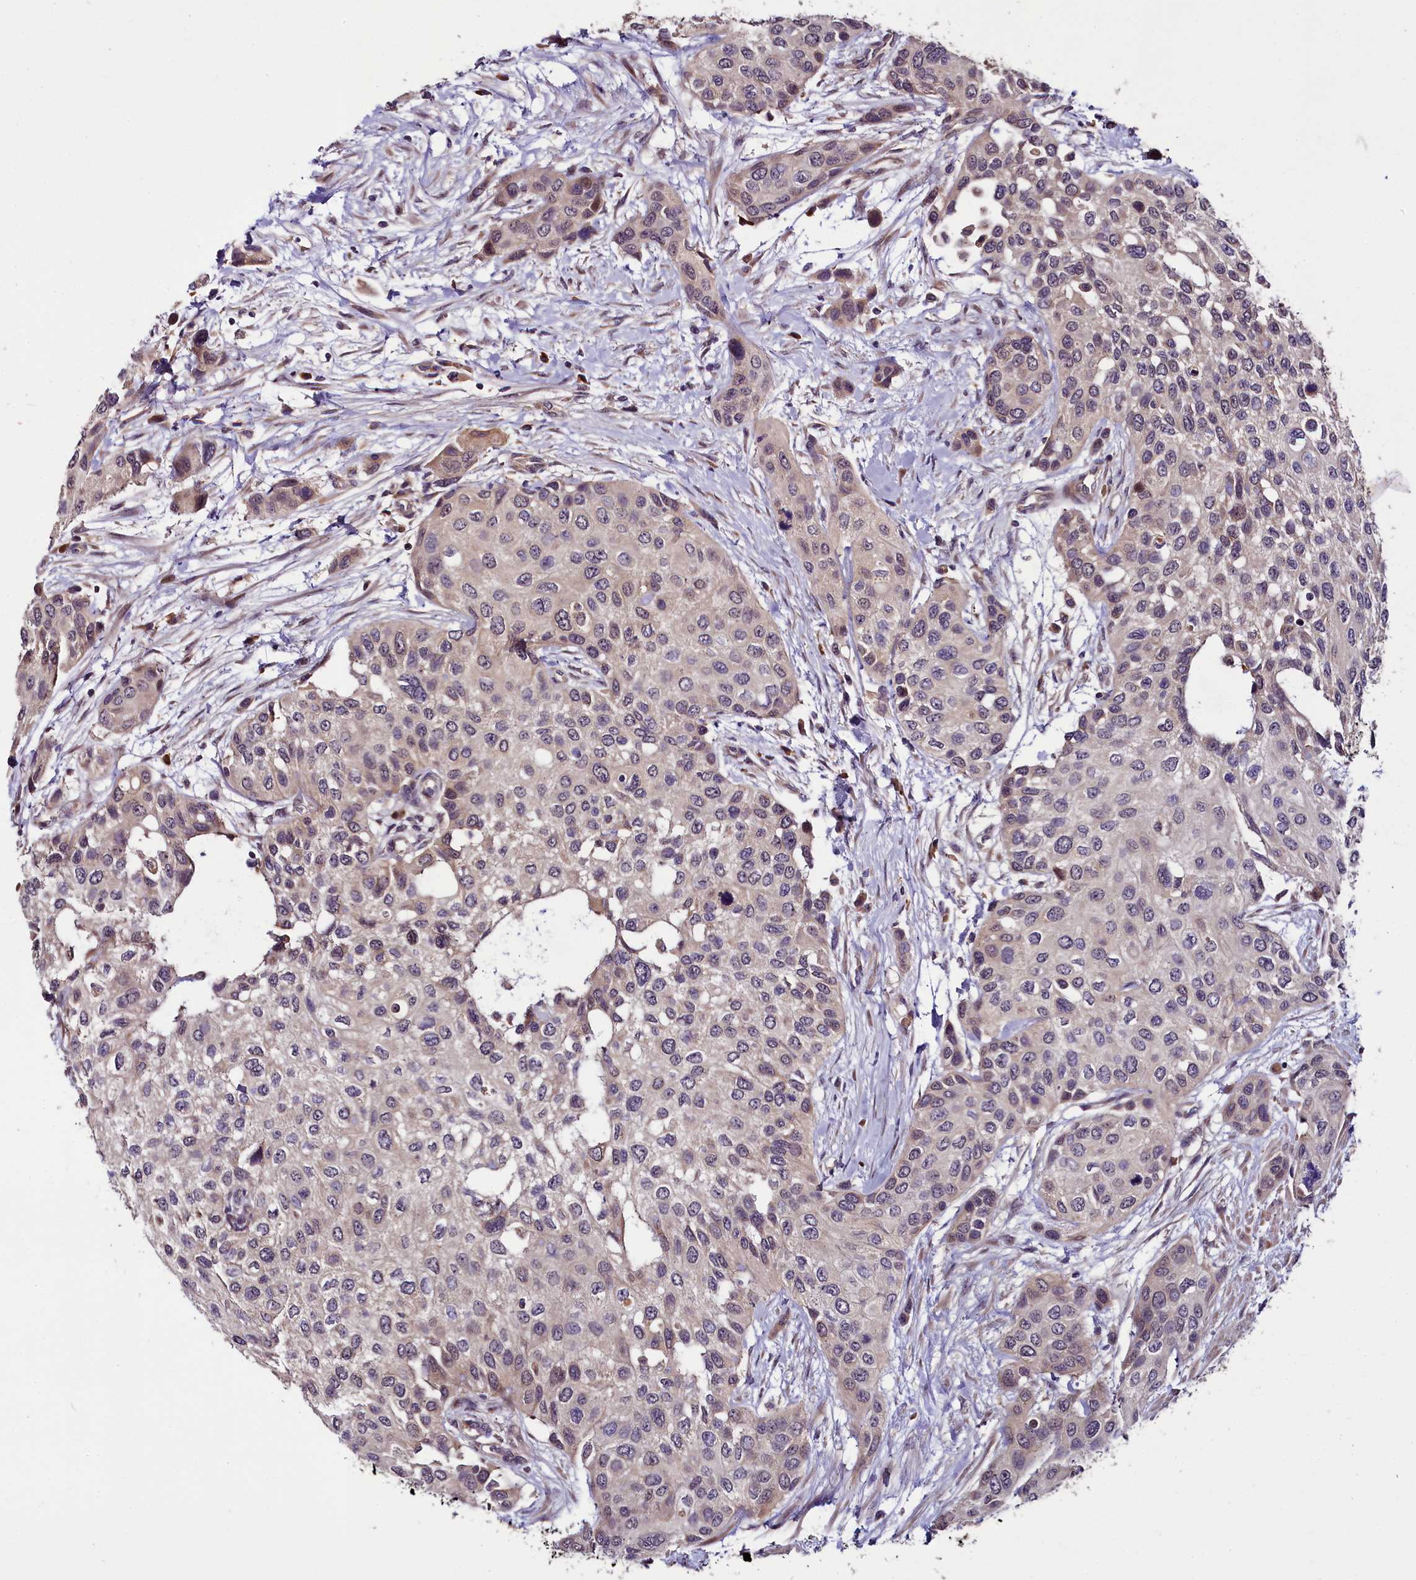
{"staining": {"intensity": "weak", "quantity": "<25%", "location": "cytoplasmic/membranous"}, "tissue": "urothelial cancer", "cell_type": "Tumor cells", "image_type": "cancer", "snomed": [{"axis": "morphology", "description": "Normal tissue, NOS"}, {"axis": "morphology", "description": "Urothelial carcinoma, High grade"}, {"axis": "topography", "description": "Vascular tissue"}, {"axis": "topography", "description": "Urinary bladder"}], "caption": "Urothelial cancer stained for a protein using immunohistochemistry shows no positivity tumor cells.", "gene": "RPUSD2", "patient": {"sex": "female", "age": 56}}